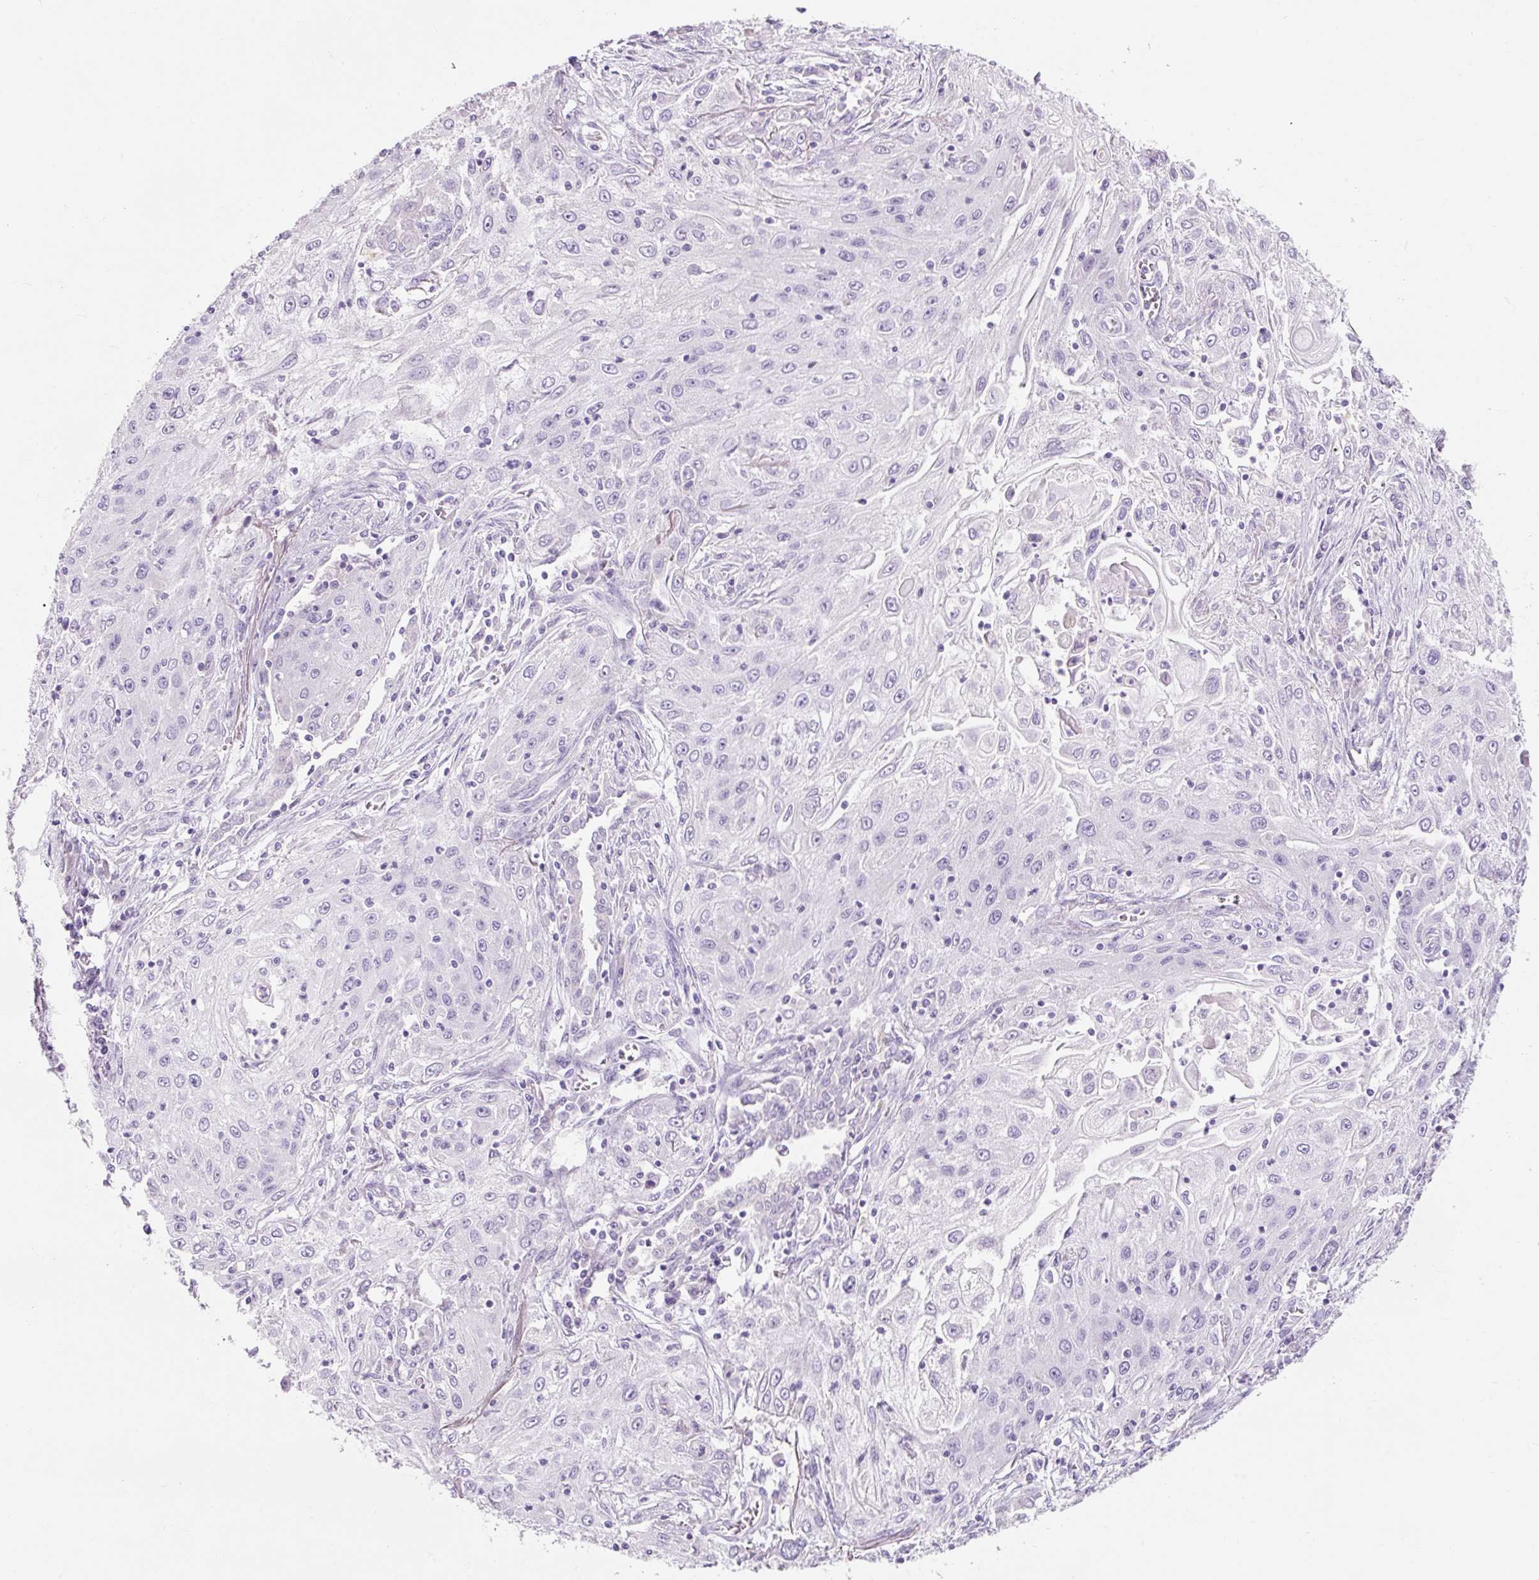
{"staining": {"intensity": "negative", "quantity": "none", "location": "none"}, "tissue": "lung cancer", "cell_type": "Tumor cells", "image_type": "cancer", "snomed": [{"axis": "morphology", "description": "Squamous cell carcinoma, NOS"}, {"axis": "topography", "description": "Lung"}], "caption": "An immunohistochemistry photomicrograph of lung cancer is shown. There is no staining in tumor cells of lung cancer.", "gene": "TMEM213", "patient": {"sex": "female", "age": 69}}